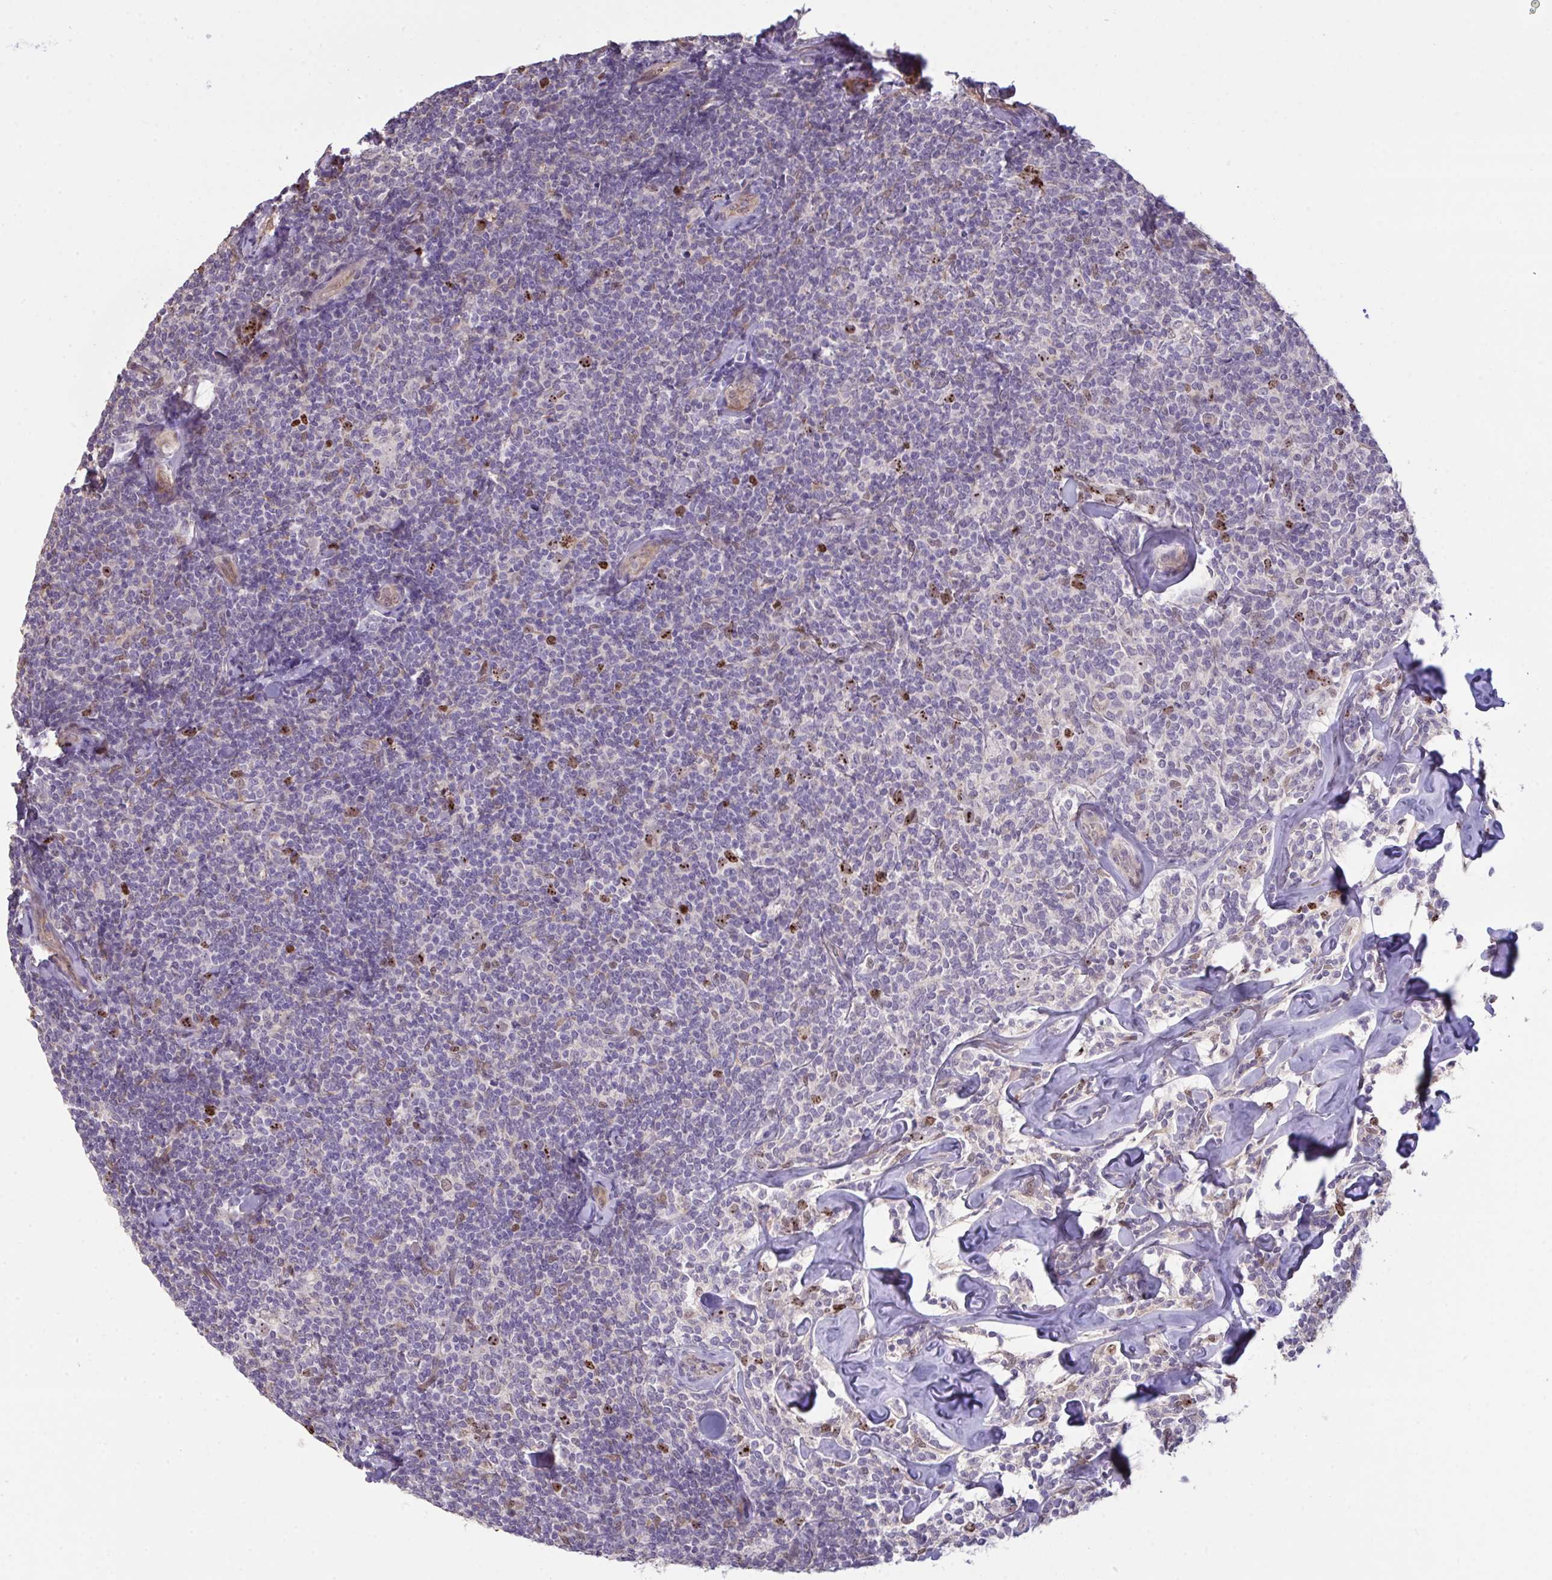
{"staining": {"intensity": "moderate", "quantity": "<25%", "location": "nuclear"}, "tissue": "lymphoma", "cell_type": "Tumor cells", "image_type": "cancer", "snomed": [{"axis": "morphology", "description": "Malignant lymphoma, non-Hodgkin's type, Low grade"}, {"axis": "topography", "description": "Lymph node"}], "caption": "IHC of human lymphoma demonstrates low levels of moderate nuclear staining in about <25% of tumor cells.", "gene": "SETD7", "patient": {"sex": "female", "age": 56}}